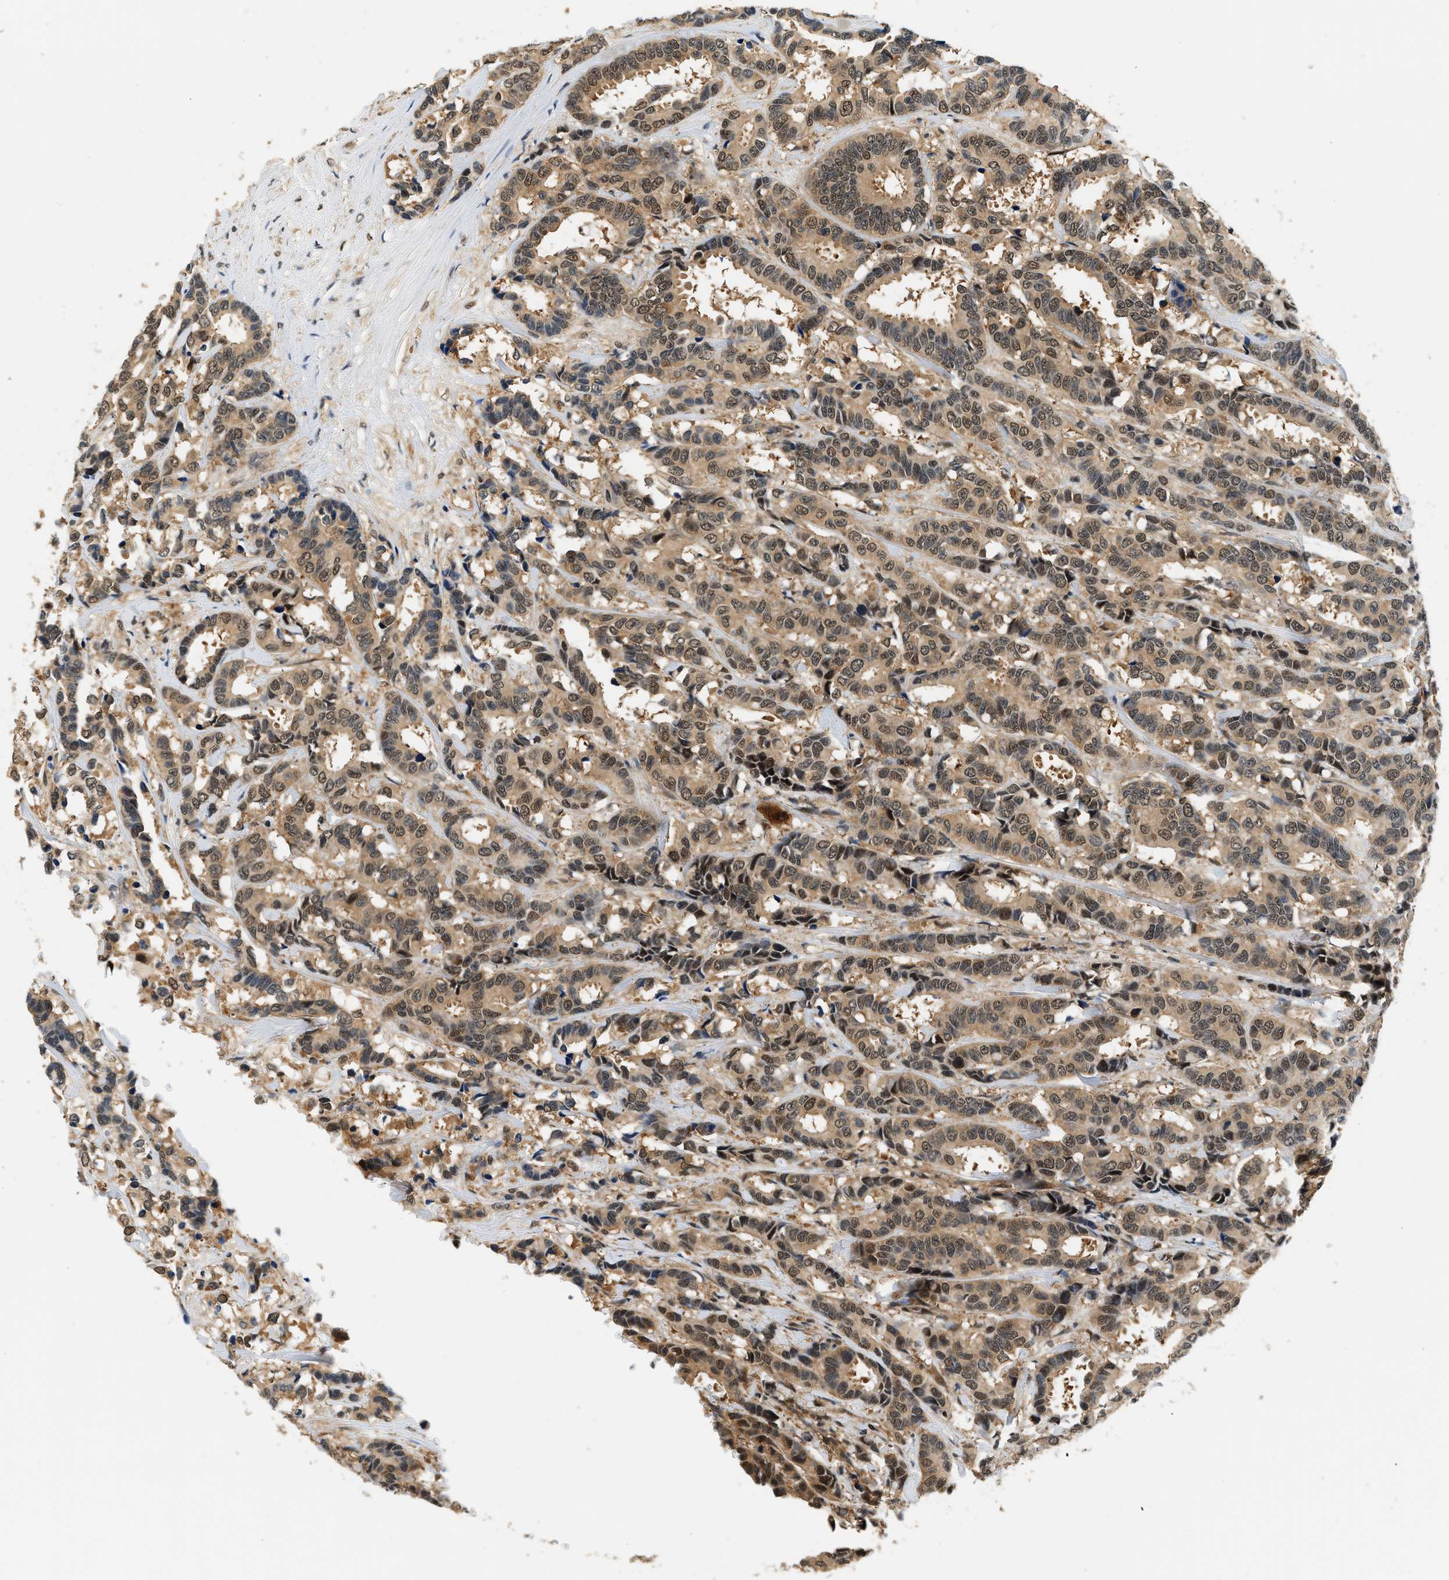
{"staining": {"intensity": "moderate", "quantity": ">75%", "location": "cytoplasmic/membranous,nuclear"}, "tissue": "breast cancer", "cell_type": "Tumor cells", "image_type": "cancer", "snomed": [{"axis": "morphology", "description": "Duct carcinoma"}, {"axis": "topography", "description": "Breast"}], "caption": "This is a histology image of IHC staining of breast cancer, which shows moderate expression in the cytoplasmic/membranous and nuclear of tumor cells.", "gene": "PSMD3", "patient": {"sex": "female", "age": 87}}